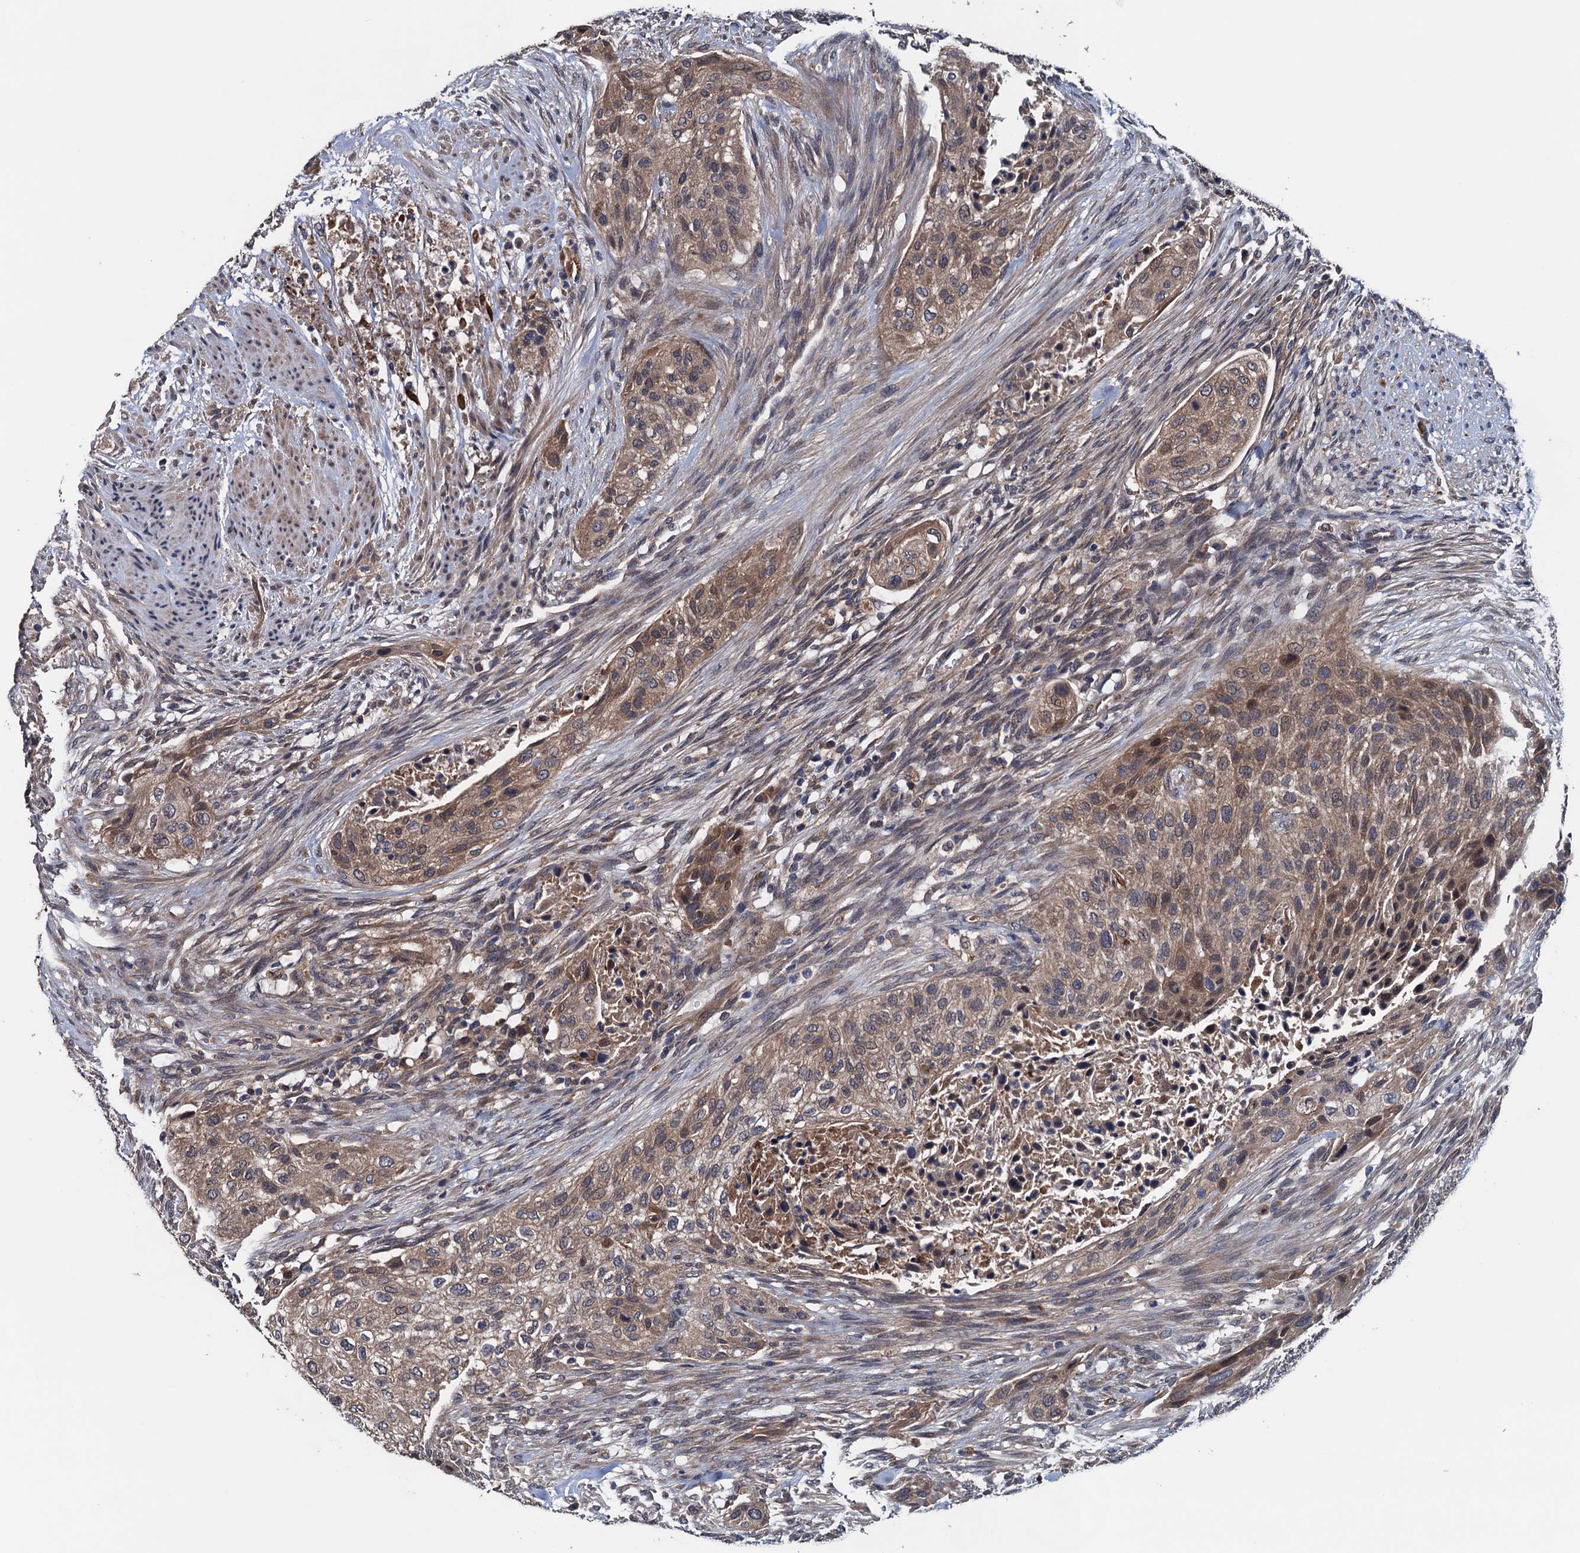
{"staining": {"intensity": "moderate", "quantity": ">75%", "location": "cytoplasmic/membranous"}, "tissue": "urothelial cancer", "cell_type": "Tumor cells", "image_type": "cancer", "snomed": [{"axis": "morphology", "description": "Urothelial carcinoma, High grade"}, {"axis": "topography", "description": "Urinary bladder"}], "caption": "High-grade urothelial carcinoma stained with IHC demonstrates moderate cytoplasmic/membranous expression in approximately >75% of tumor cells.", "gene": "BLTP3B", "patient": {"sex": "male", "age": 35}}